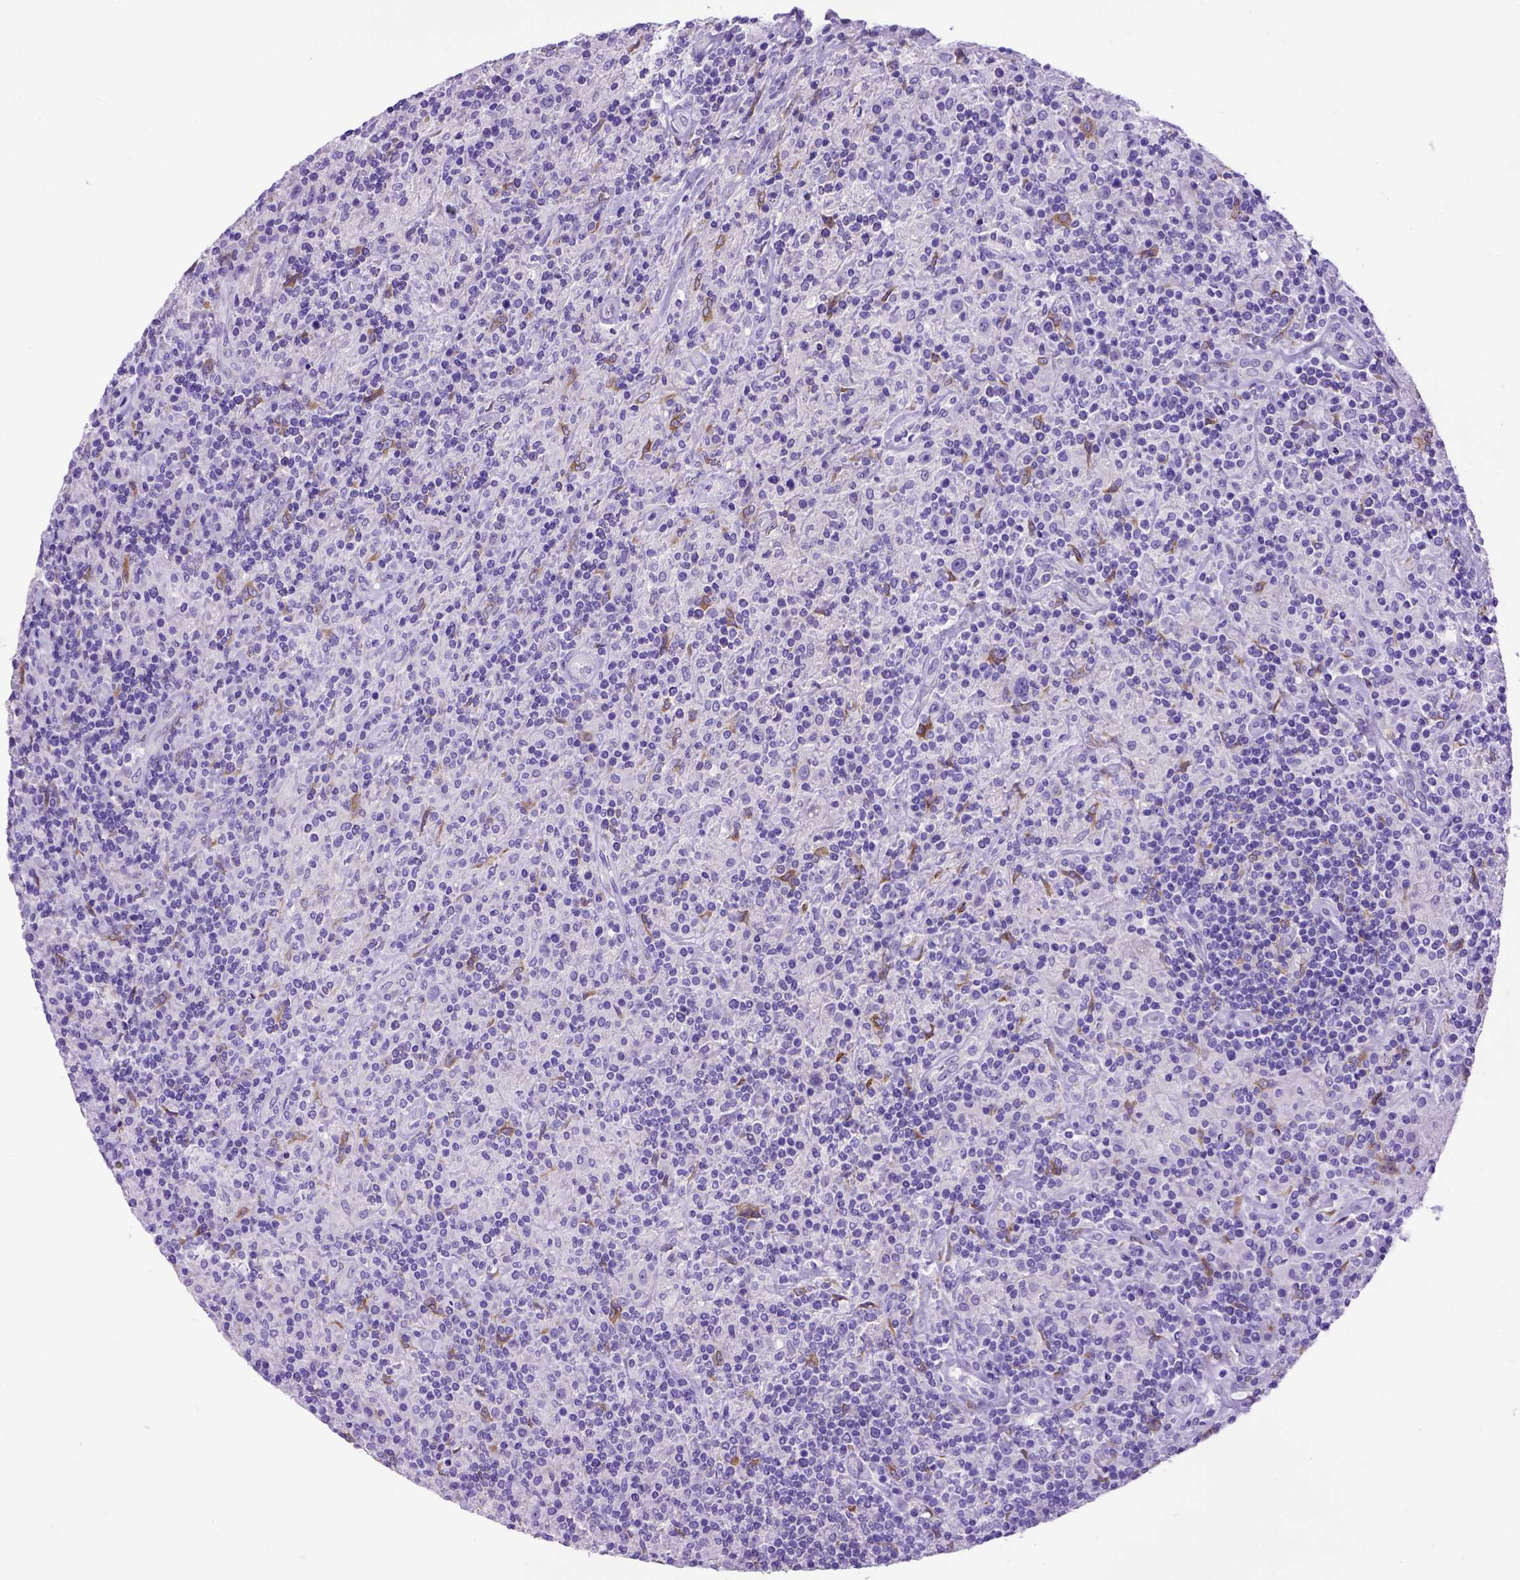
{"staining": {"intensity": "negative", "quantity": "none", "location": "none"}, "tissue": "lymphoma", "cell_type": "Tumor cells", "image_type": "cancer", "snomed": [{"axis": "morphology", "description": "Hodgkin's disease, NOS"}, {"axis": "topography", "description": "Lymph node"}], "caption": "Hodgkin's disease was stained to show a protein in brown. There is no significant positivity in tumor cells.", "gene": "PTGES", "patient": {"sex": "male", "age": 70}}